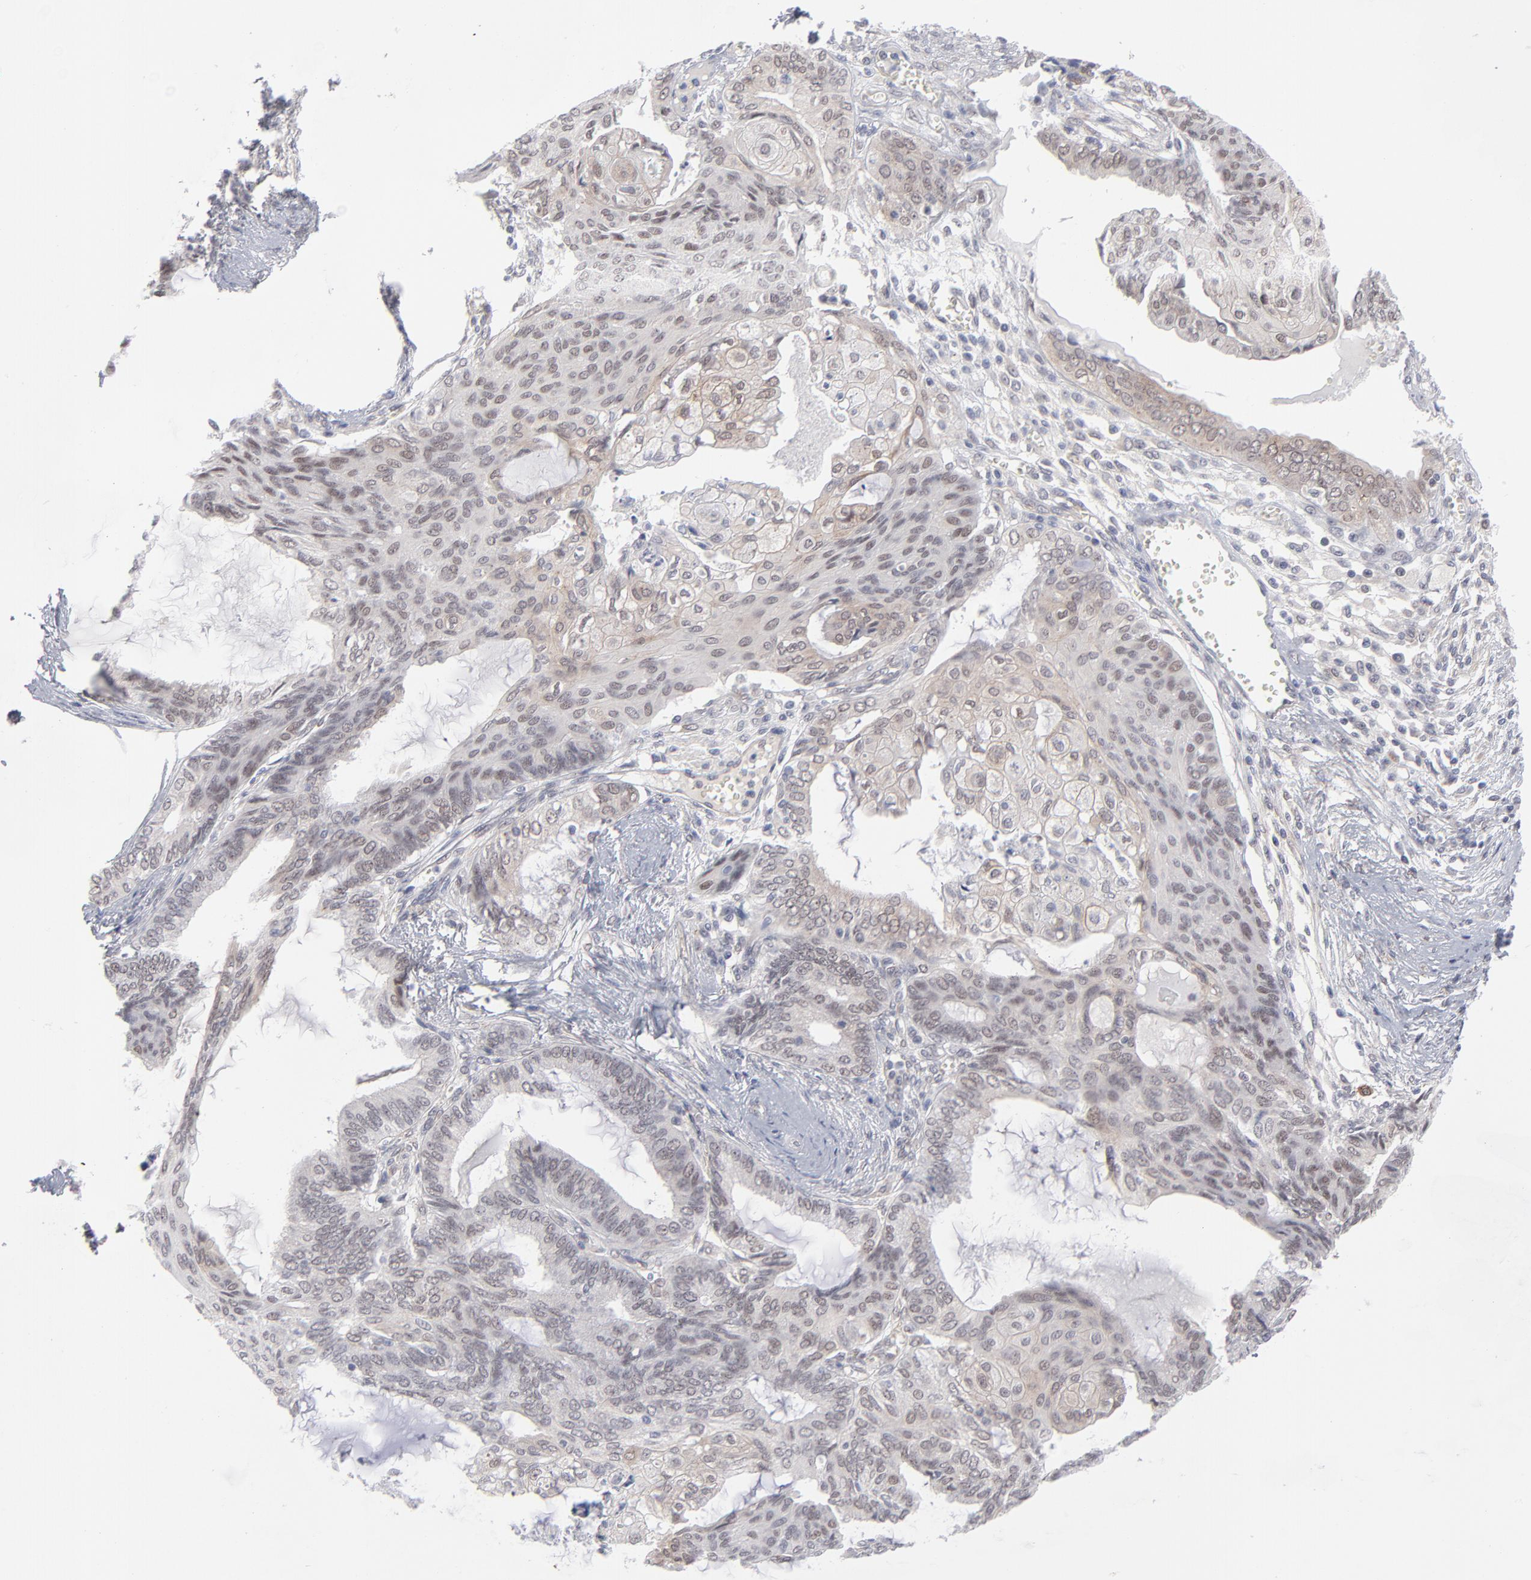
{"staining": {"intensity": "weak", "quantity": "25%-75%", "location": "cytoplasmic/membranous,nuclear"}, "tissue": "endometrial cancer", "cell_type": "Tumor cells", "image_type": "cancer", "snomed": [{"axis": "morphology", "description": "Adenocarcinoma, NOS"}, {"axis": "topography", "description": "Endometrium"}], "caption": "Adenocarcinoma (endometrial) was stained to show a protein in brown. There is low levels of weak cytoplasmic/membranous and nuclear staining in approximately 25%-75% of tumor cells. The staining was performed using DAB to visualize the protein expression in brown, while the nuclei were stained in blue with hematoxylin (Magnification: 20x).", "gene": "NBN", "patient": {"sex": "female", "age": 79}}